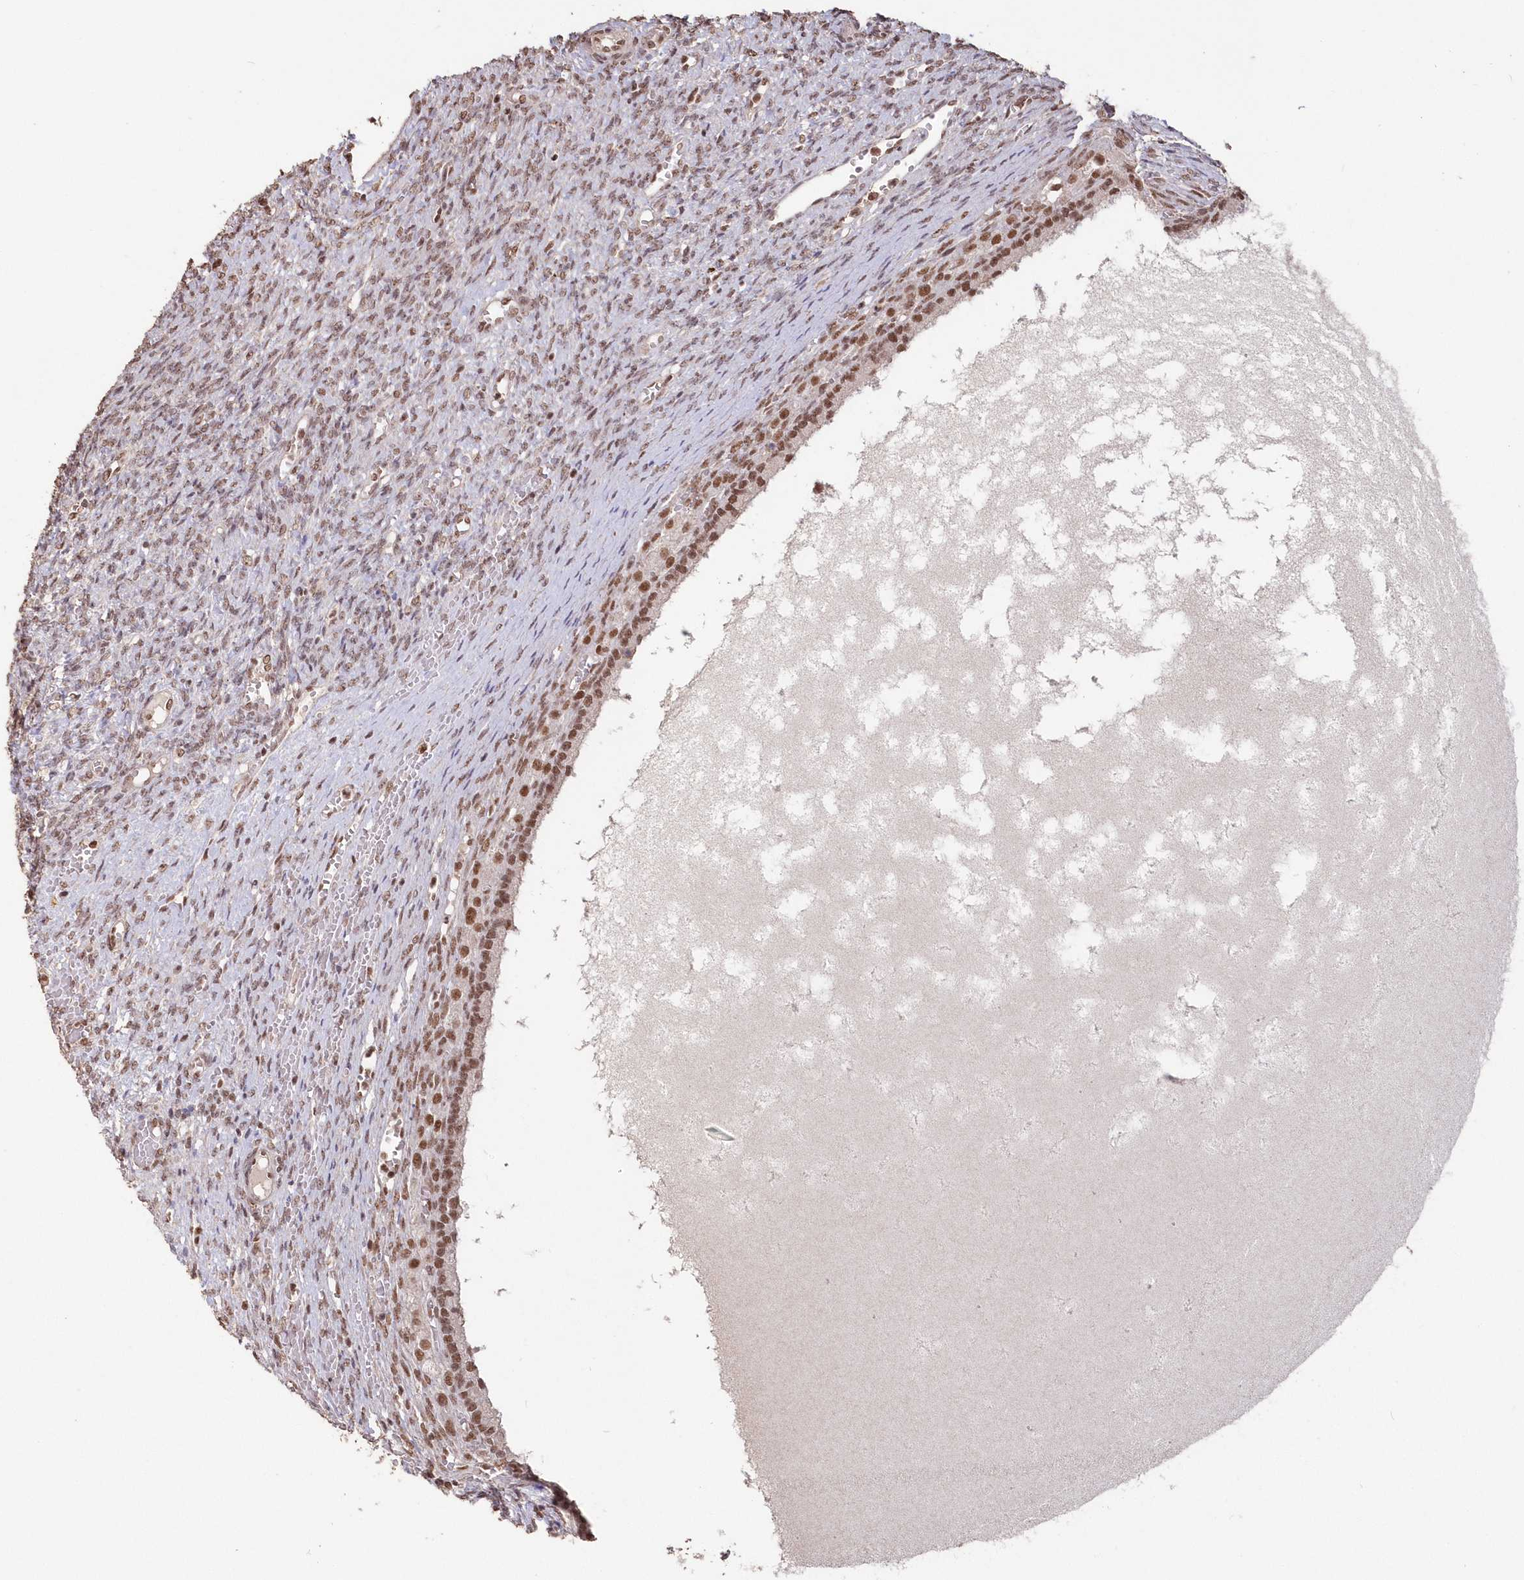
{"staining": {"intensity": "moderate", "quantity": ">75%", "location": "nuclear"}, "tissue": "ovary", "cell_type": "Ovarian stroma cells", "image_type": "normal", "snomed": [{"axis": "morphology", "description": "Normal tissue, NOS"}, {"axis": "topography", "description": "Ovary"}], "caption": "Immunohistochemical staining of unremarkable human ovary shows >75% levels of moderate nuclear protein positivity in approximately >75% of ovarian stroma cells.", "gene": "PDS5A", "patient": {"sex": "female", "age": 41}}